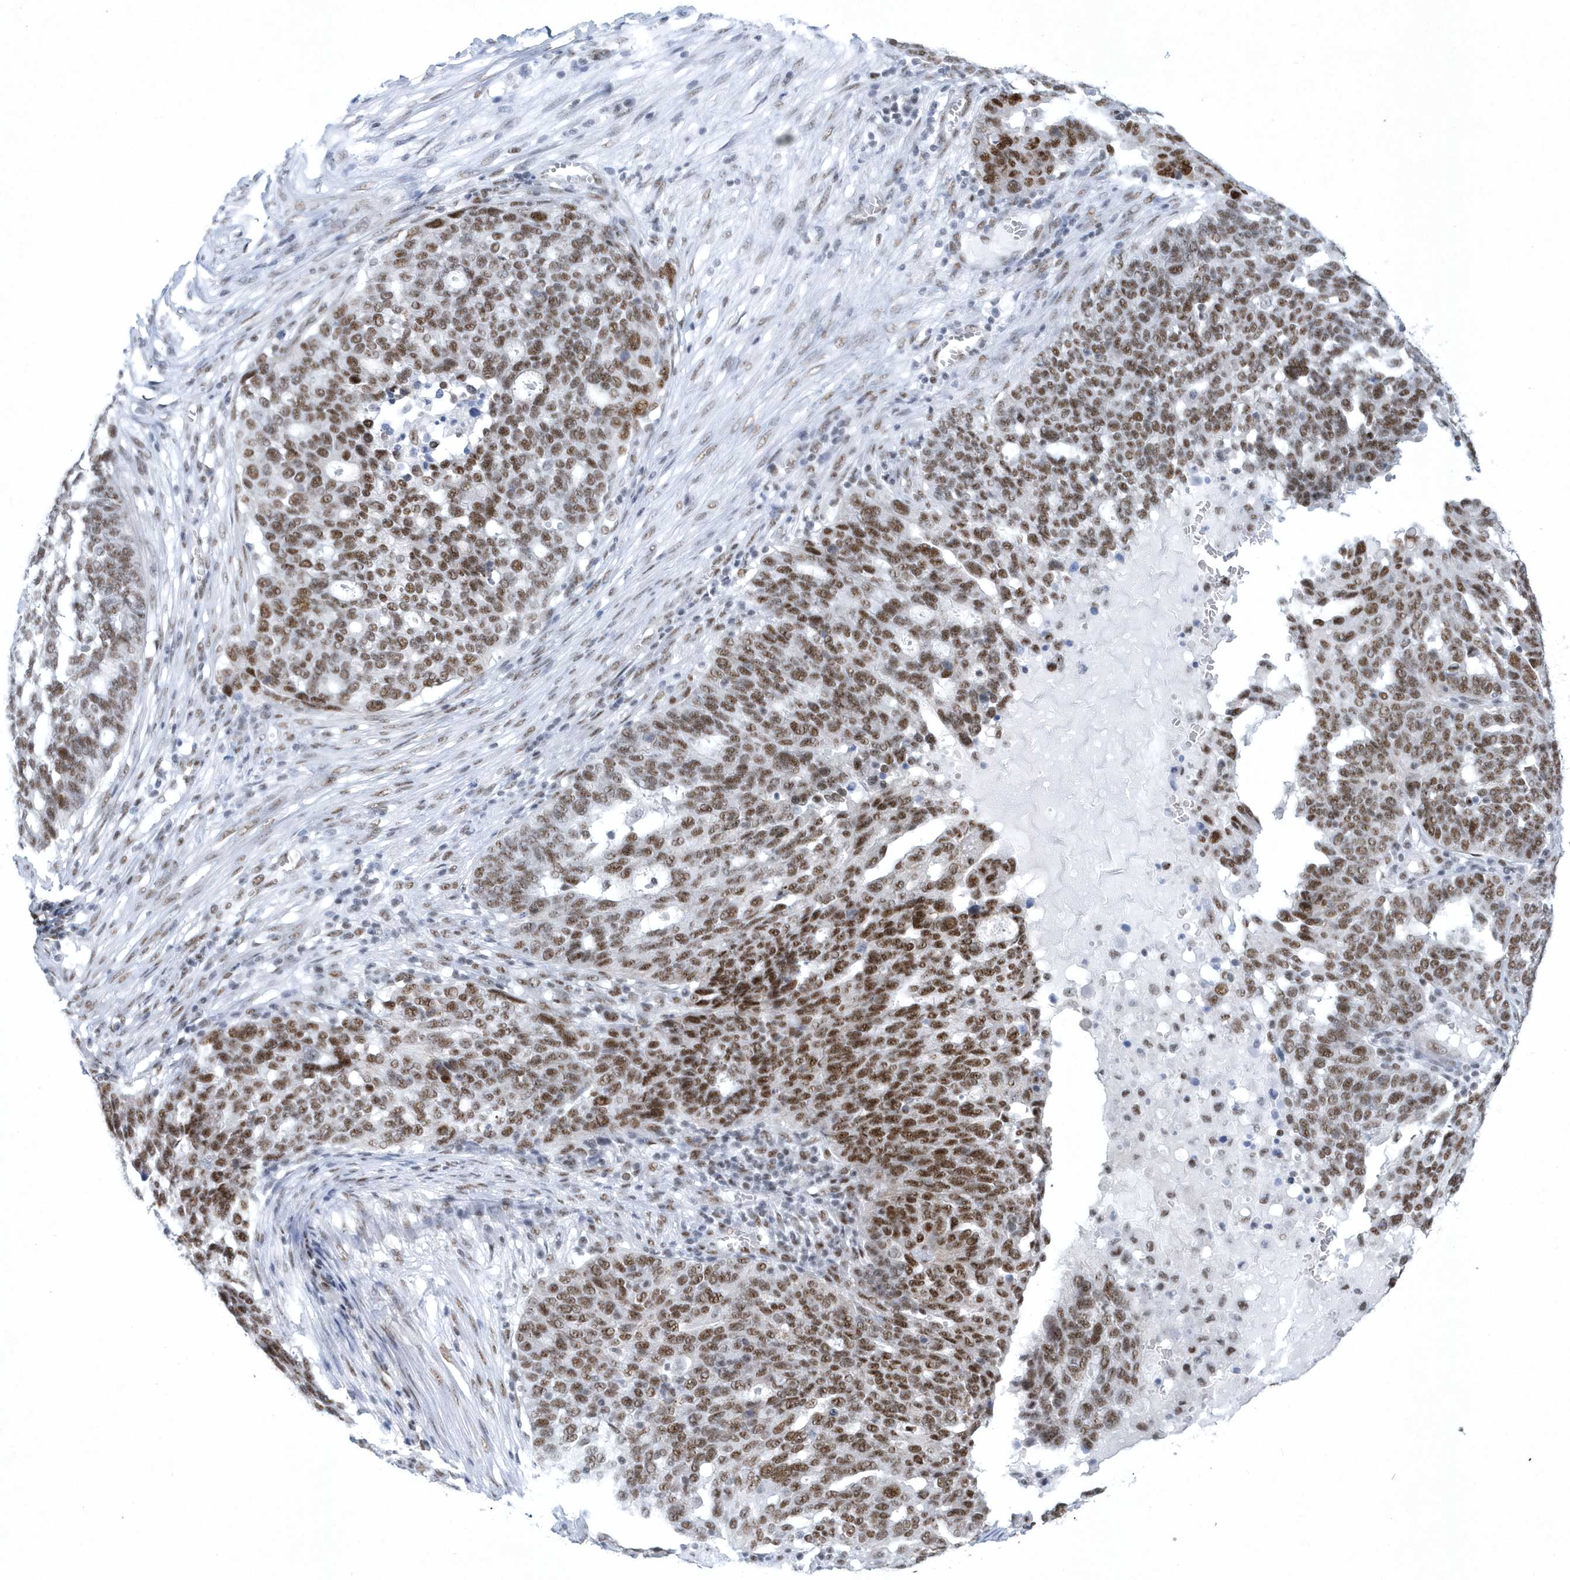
{"staining": {"intensity": "moderate", "quantity": ">75%", "location": "nuclear"}, "tissue": "ovarian cancer", "cell_type": "Tumor cells", "image_type": "cancer", "snomed": [{"axis": "morphology", "description": "Cystadenocarcinoma, serous, NOS"}, {"axis": "topography", "description": "Ovary"}], "caption": "Human ovarian cancer (serous cystadenocarcinoma) stained with a protein marker displays moderate staining in tumor cells.", "gene": "DCLRE1A", "patient": {"sex": "female", "age": 59}}